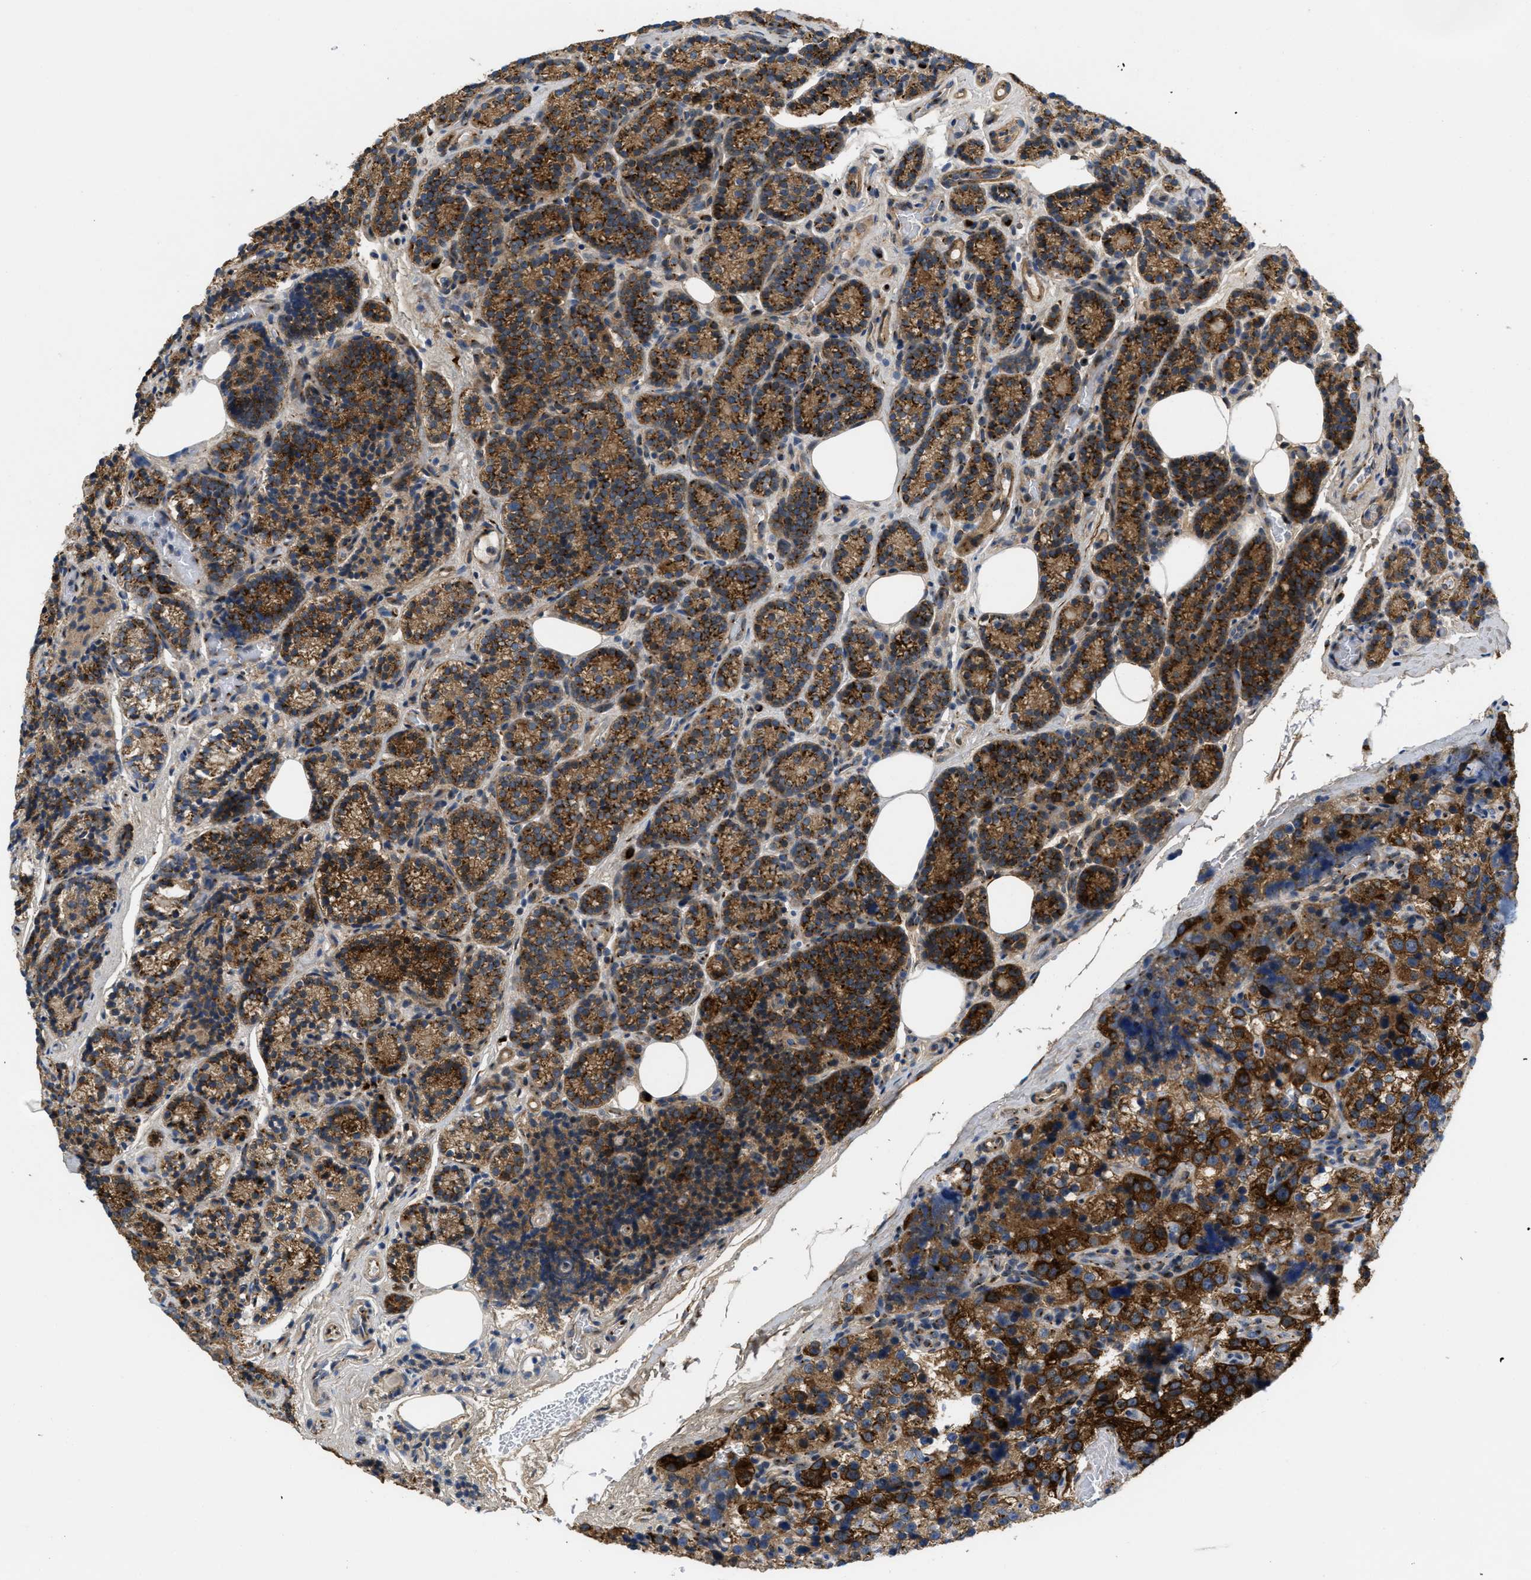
{"staining": {"intensity": "strong", "quantity": ">75%", "location": "cytoplasmic/membranous"}, "tissue": "parathyroid gland", "cell_type": "Glandular cells", "image_type": "normal", "snomed": [{"axis": "morphology", "description": "Normal tissue, NOS"}, {"axis": "morphology", "description": "Adenoma, NOS"}, {"axis": "topography", "description": "Parathyroid gland"}], "caption": "A photomicrograph showing strong cytoplasmic/membranous expression in approximately >75% of glandular cells in unremarkable parathyroid gland, as visualized by brown immunohistochemical staining.", "gene": "ZNF70", "patient": {"sex": "female", "age": 51}}